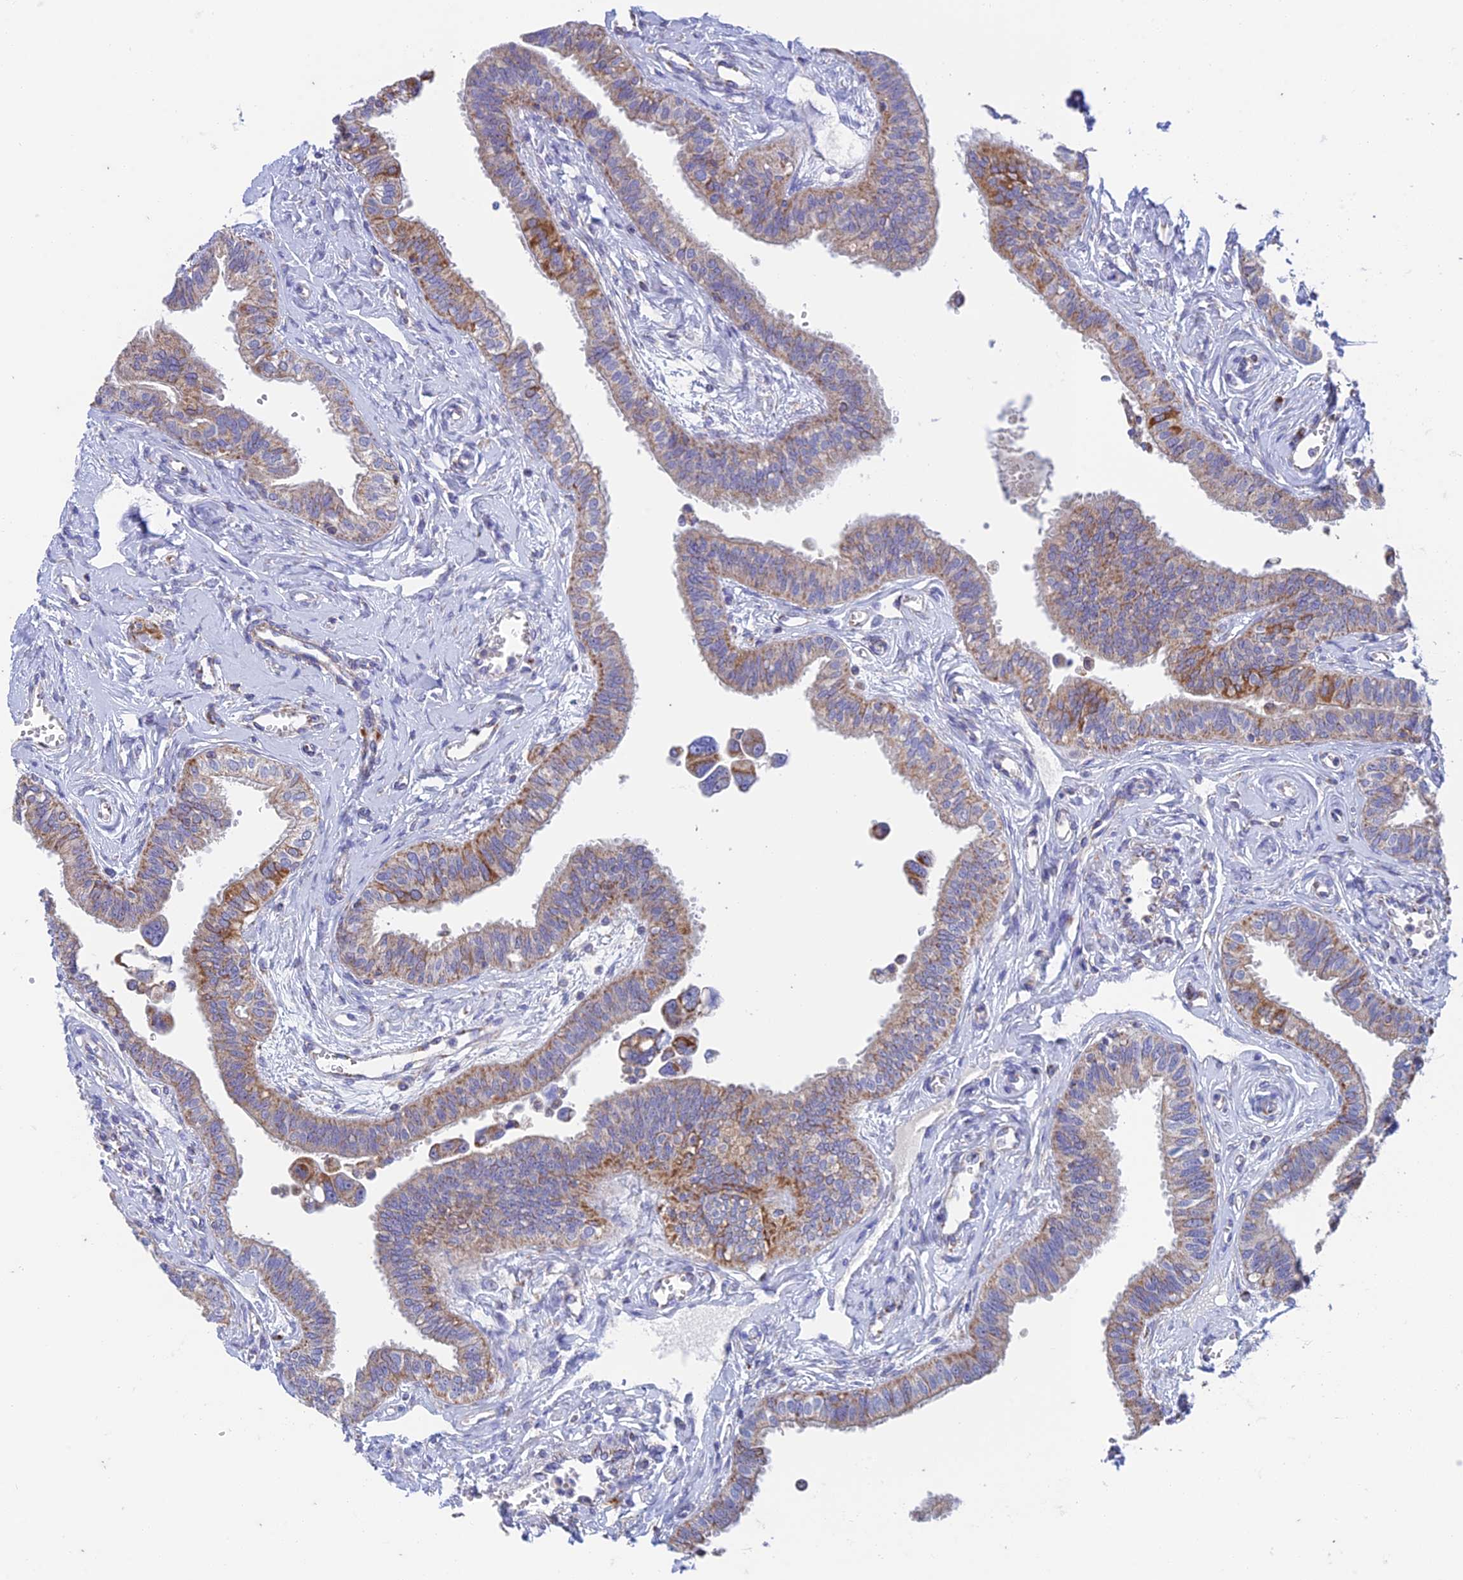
{"staining": {"intensity": "moderate", "quantity": "<25%", "location": "cytoplasmic/membranous"}, "tissue": "fallopian tube", "cell_type": "Glandular cells", "image_type": "normal", "snomed": [{"axis": "morphology", "description": "Normal tissue, NOS"}, {"axis": "morphology", "description": "Carcinoma, NOS"}, {"axis": "topography", "description": "Fallopian tube"}, {"axis": "topography", "description": "Ovary"}], "caption": "Immunohistochemical staining of benign human fallopian tube displays moderate cytoplasmic/membranous protein staining in about <25% of glandular cells. Using DAB (3,3'-diaminobenzidine) (brown) and hematoxylin (blue) stains, captured at high magnification using brightfield microscopy.", "gene": "ZNF181", "patient": {"sex": "female", "age": 59}}